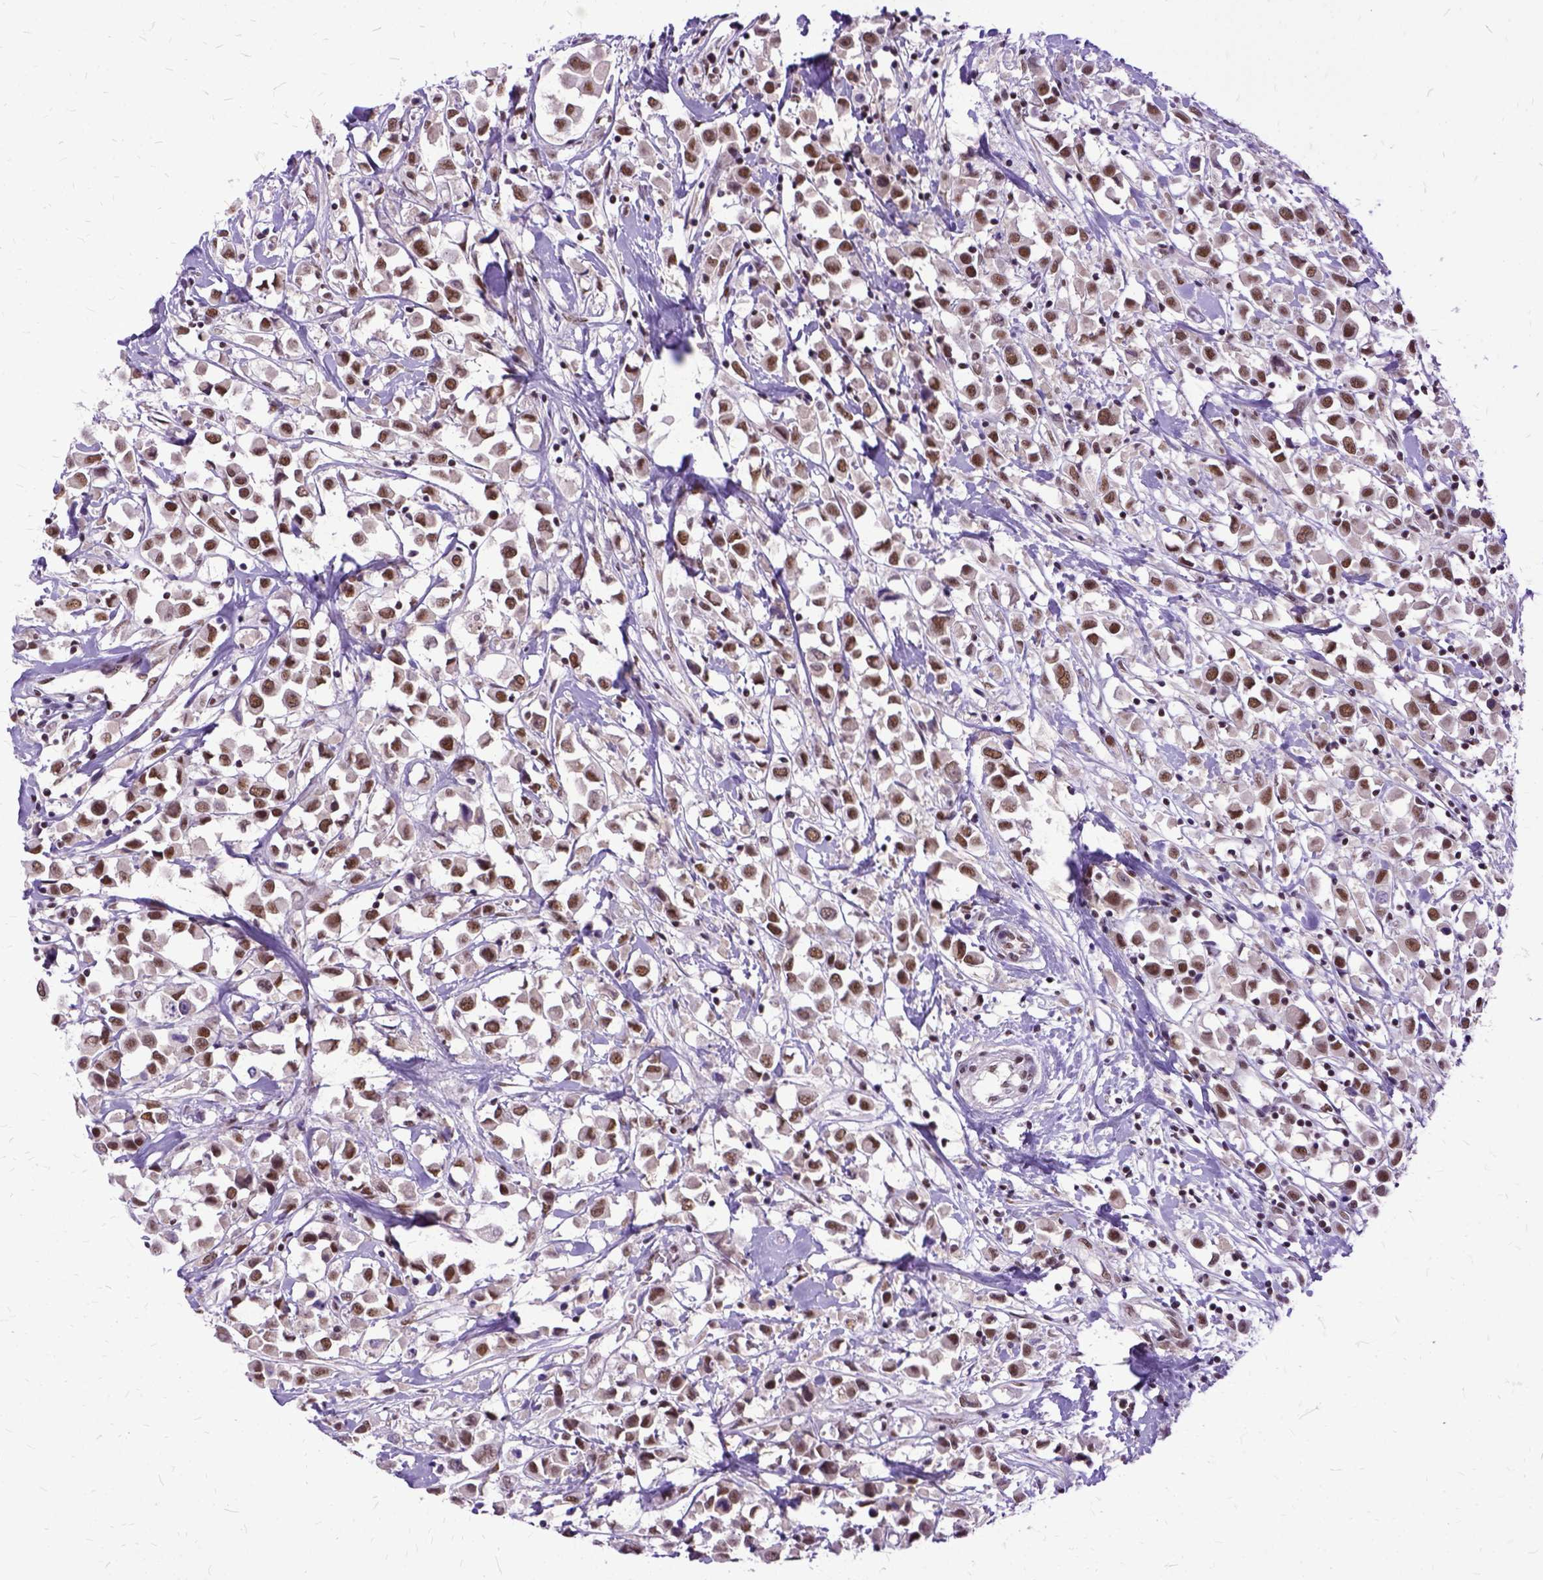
{"staining": {"intensity": "moderate", "quantity": ">75%", "location": "nuclear"}, "tissue": "breast cancer", "cell_type": "Tumor cells", "image_type": "cancer", "snomed": [{"axis": "morphology", "description": "Duct carcinoma"}, {"axis": "topography", "description": "Breast"}], "caption": "A photomicrograph of human breast cancer stained for a protein reveals moderate nuclear brown staining in tumor cells.", "gene": "SETD1A", "patient": {"sex": "female", "age": 61}}